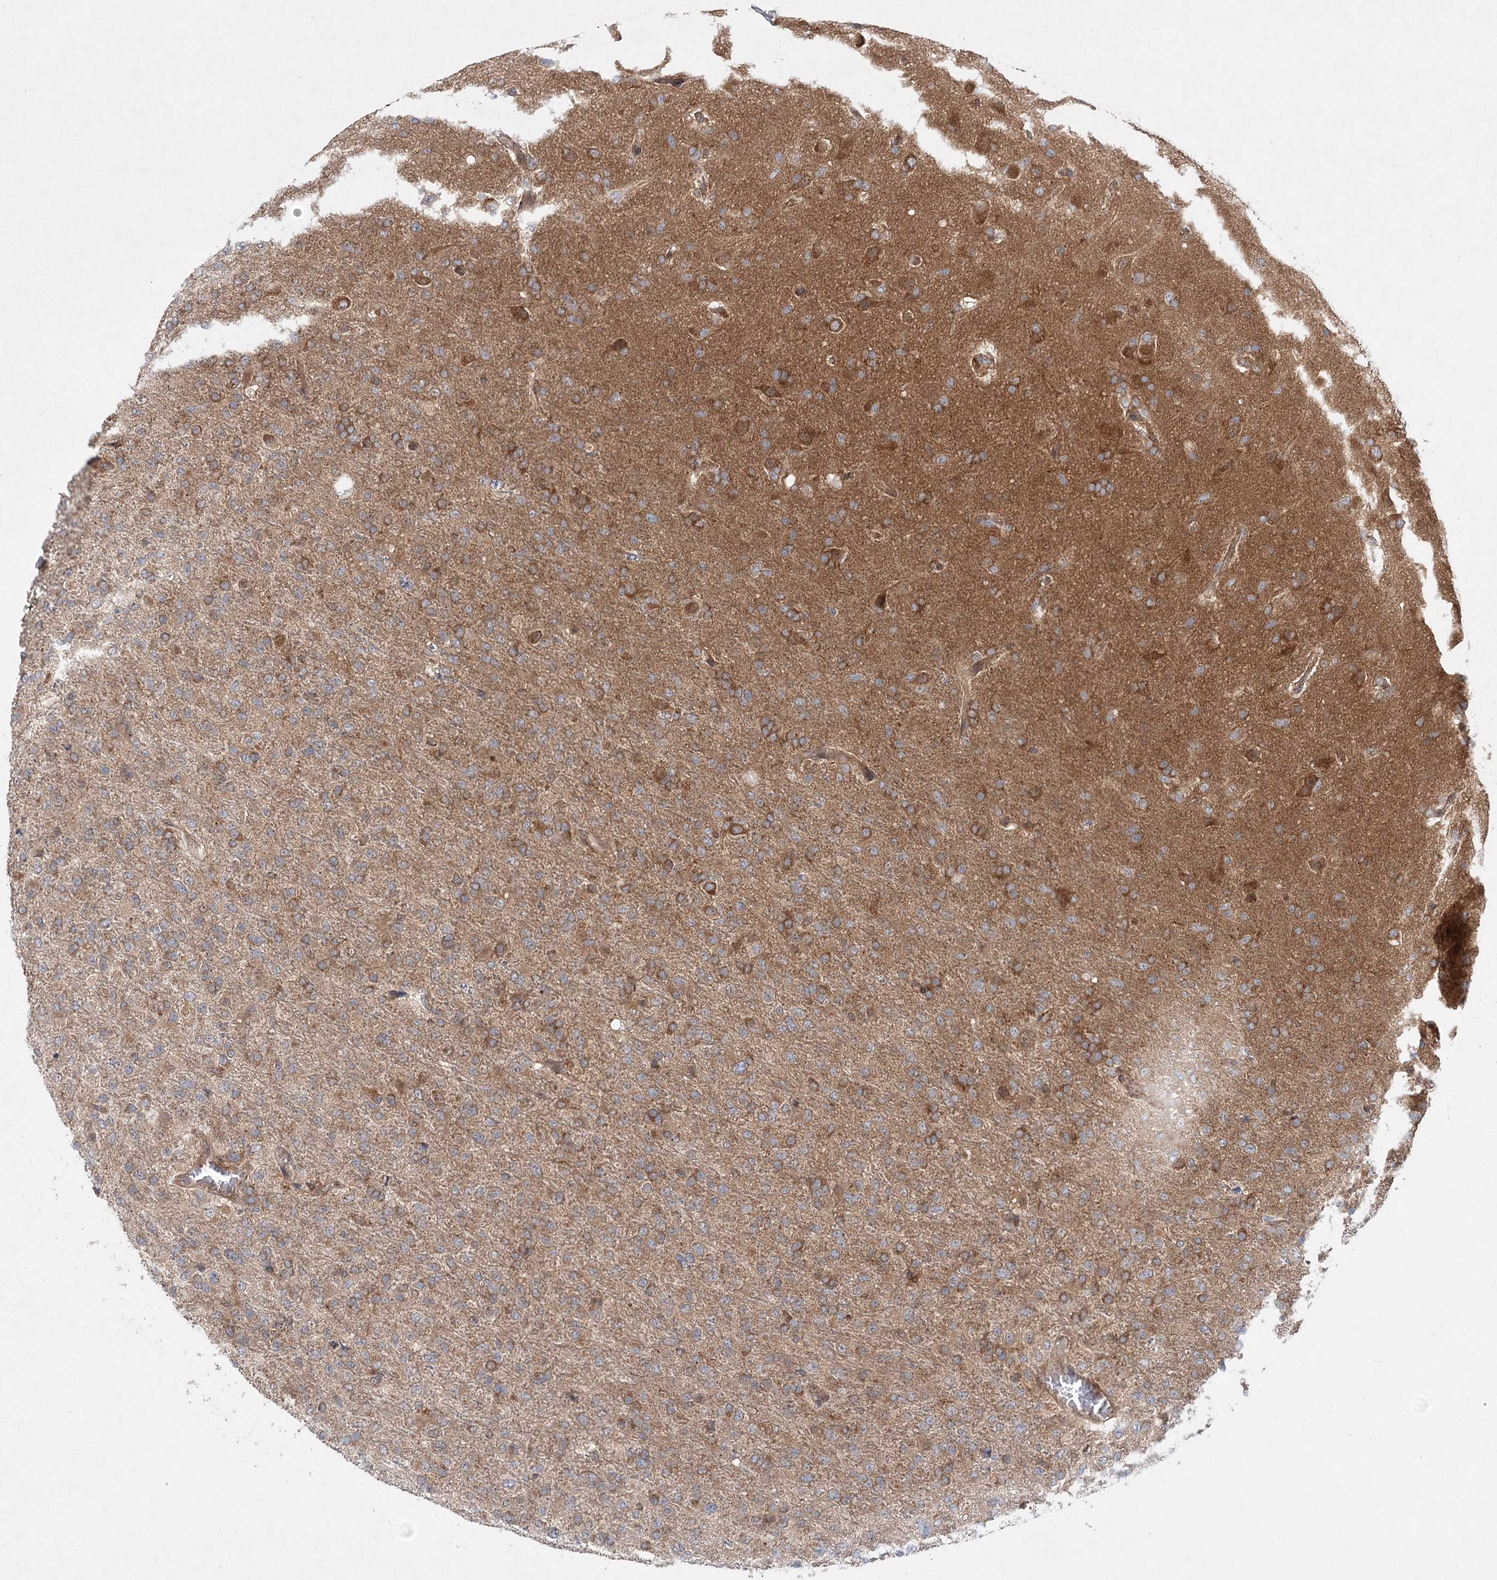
{"staining": {"intensity": "moderate", "quantity": "25%-75%", "location": "cytoplasmic/membranous"}, "tissue": "glioma", "cell_type": "Tumor cells", "image_type": "cancer", "snomed": [{"axis": "morphology", "description": "Glioma, malignant, High grade"}, {"axis": "topography", "description": "Brain"}], "caption": "DAB immunohistochemical staining of human malignant glioma (high-grade) reveals moderate cytoplasmic/membranous protein positivity in approximately 25%-75% of tumor cells.", "gene": "C12orf4", "patient": {"sex": "female", "age": 74}}